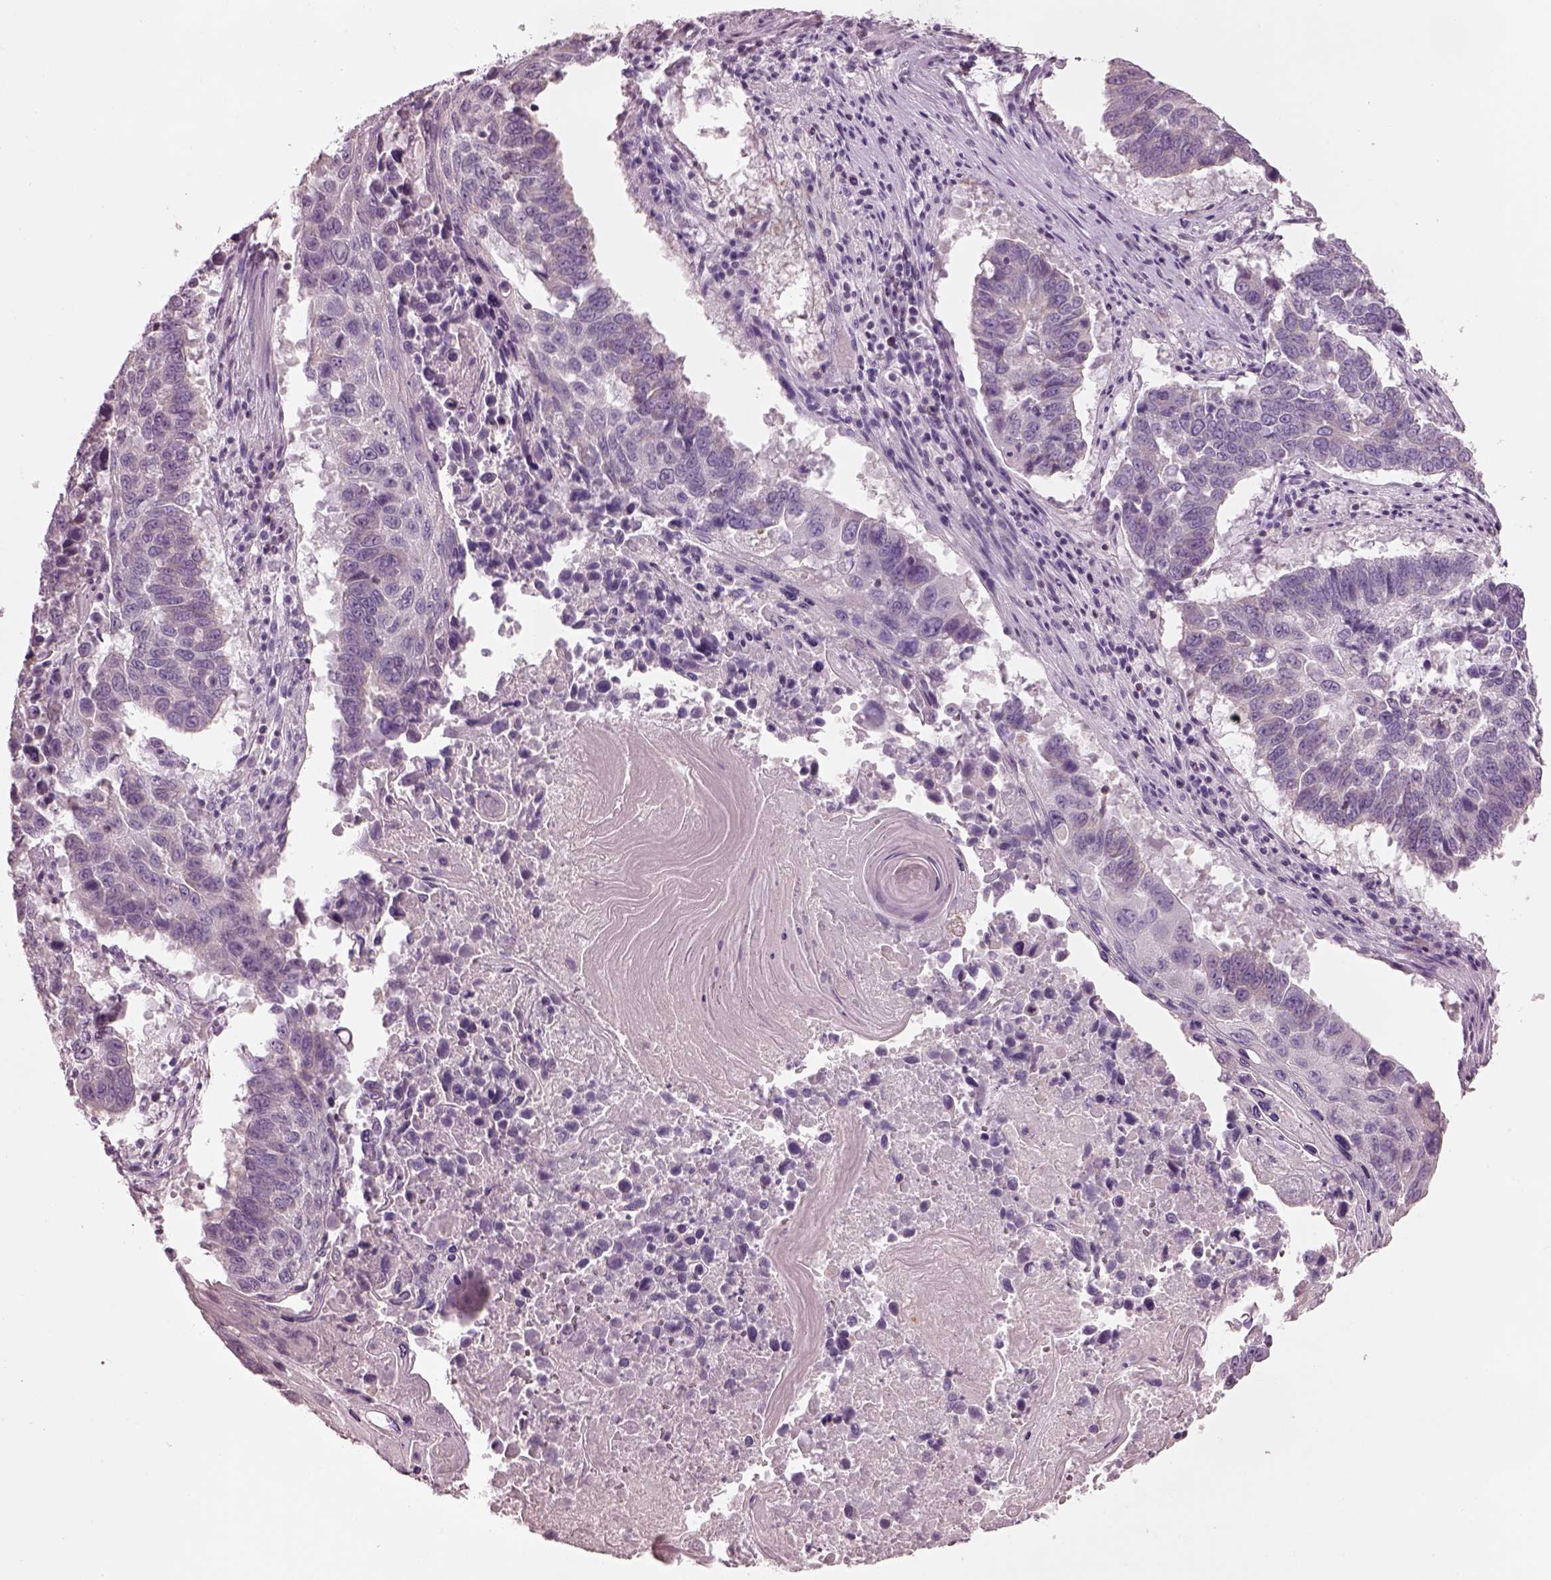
{"staining": {"intensity": "negative", "quantity": "none", "location": "none"}, "tissue": "lung cancer", "cell_type": "Tumor cells", "image_type": "cancer", "snomed": [{"axis": "morphology", "description": "Squamous cell carcinoma, NOS"}, {"axis": "topography", "description": "Lung"}], "caption": "IHC image of neoplastic tissue: human lung cancer stained with DAB (3,3'-diaminobenzidine) shows no significant protein positivity in tumor cells.", "gene": "SLC27A2", "patient": {"sex": "male", "age": 73}}